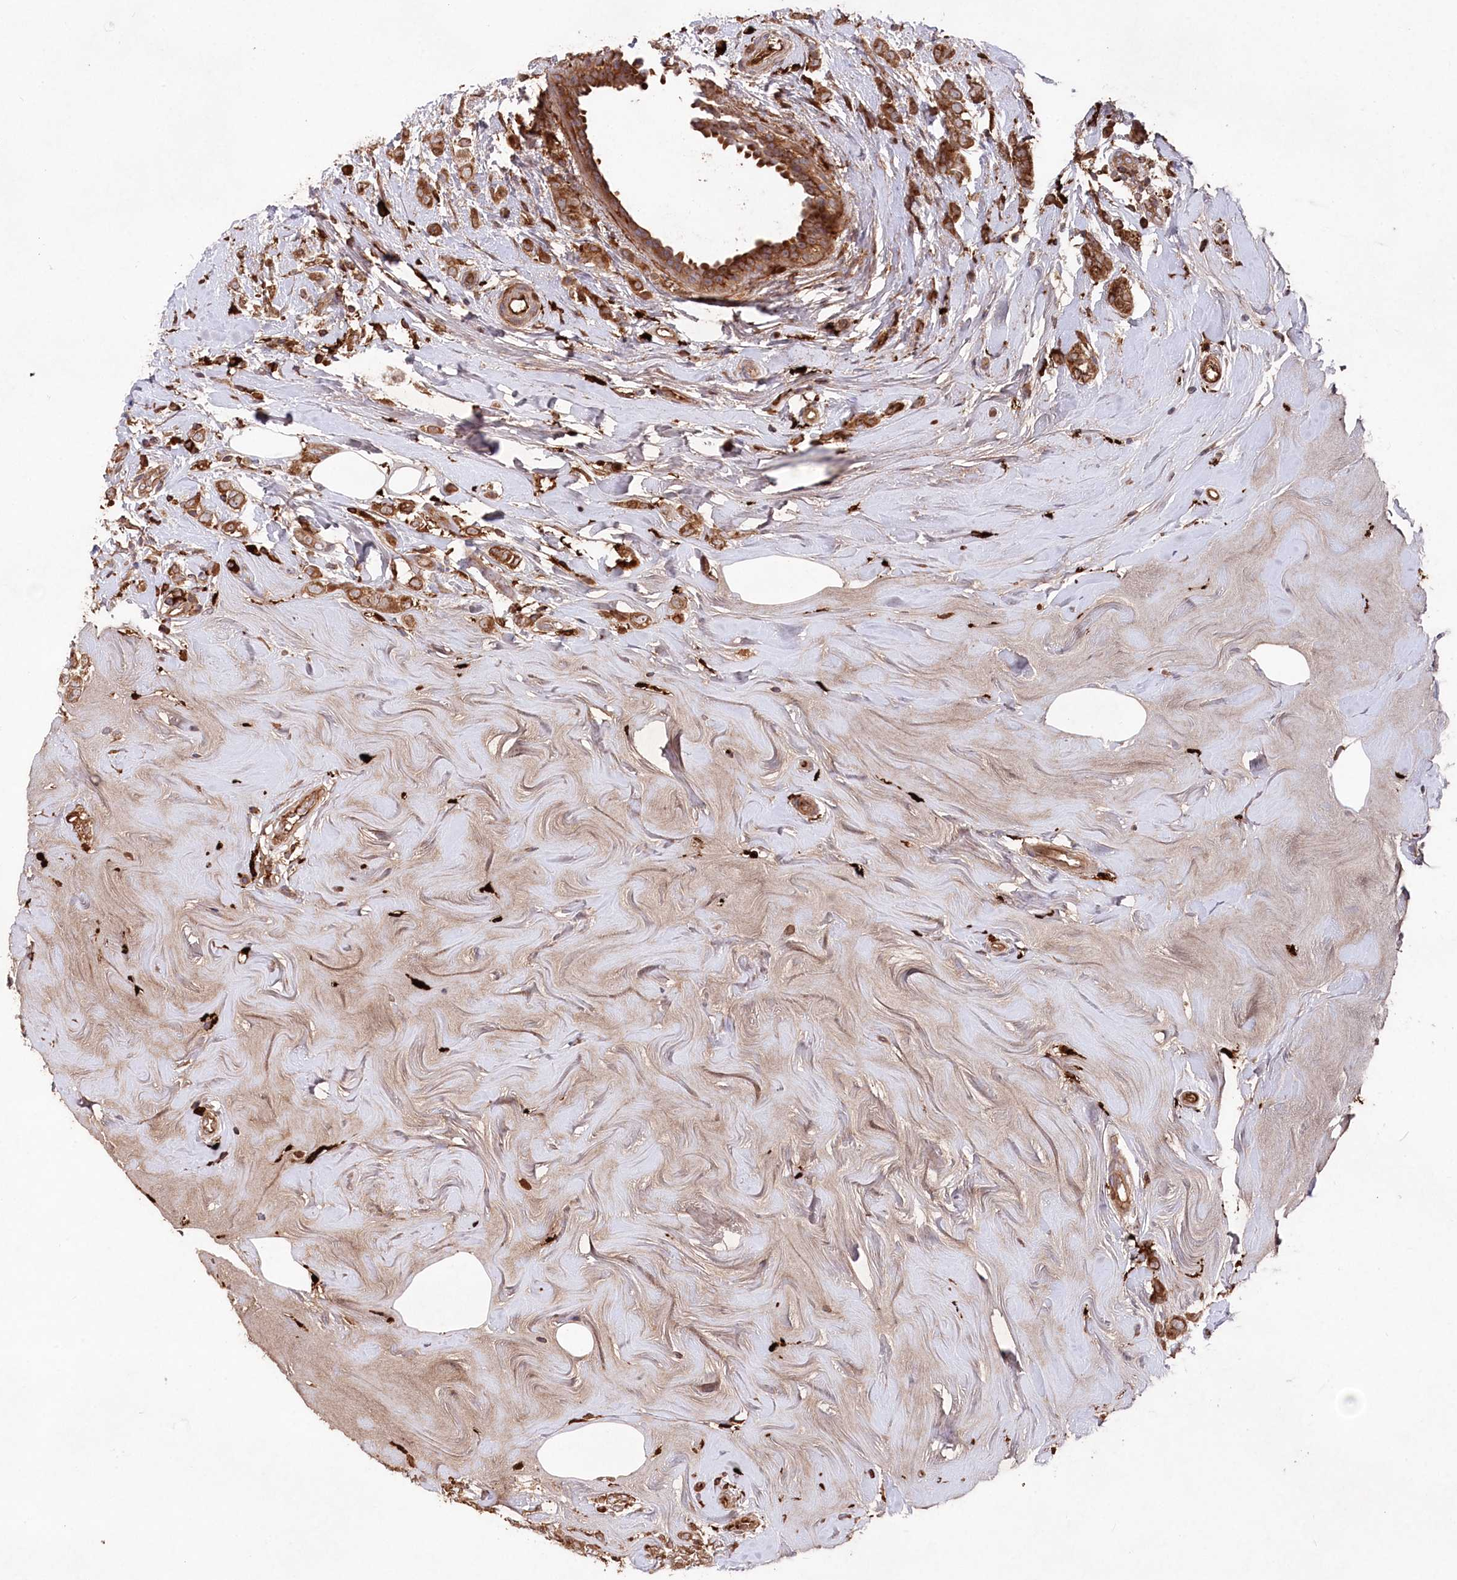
{"staining": {"intensity": "moderate", "quantity": ">75%", "location": "cytoplasmic/membranous"}, "tissue": "breast cancer", "cell_type": "Tumor cells", "image_type": "cancer", "snomed": [{"axis": "morphology", "description": "Lobular carcinoma"}, {"axis": "topography", "description": "Breast"}], "caption": "IHC histopathology image of breast cancer stained for a protein (brown), which demonstrates medium levels of moderate cytoplasmic/membranous staining in about >75% of tumor cells.", "gene": "PPP1R21", "patient": {"sex": "female", "age": 47}}